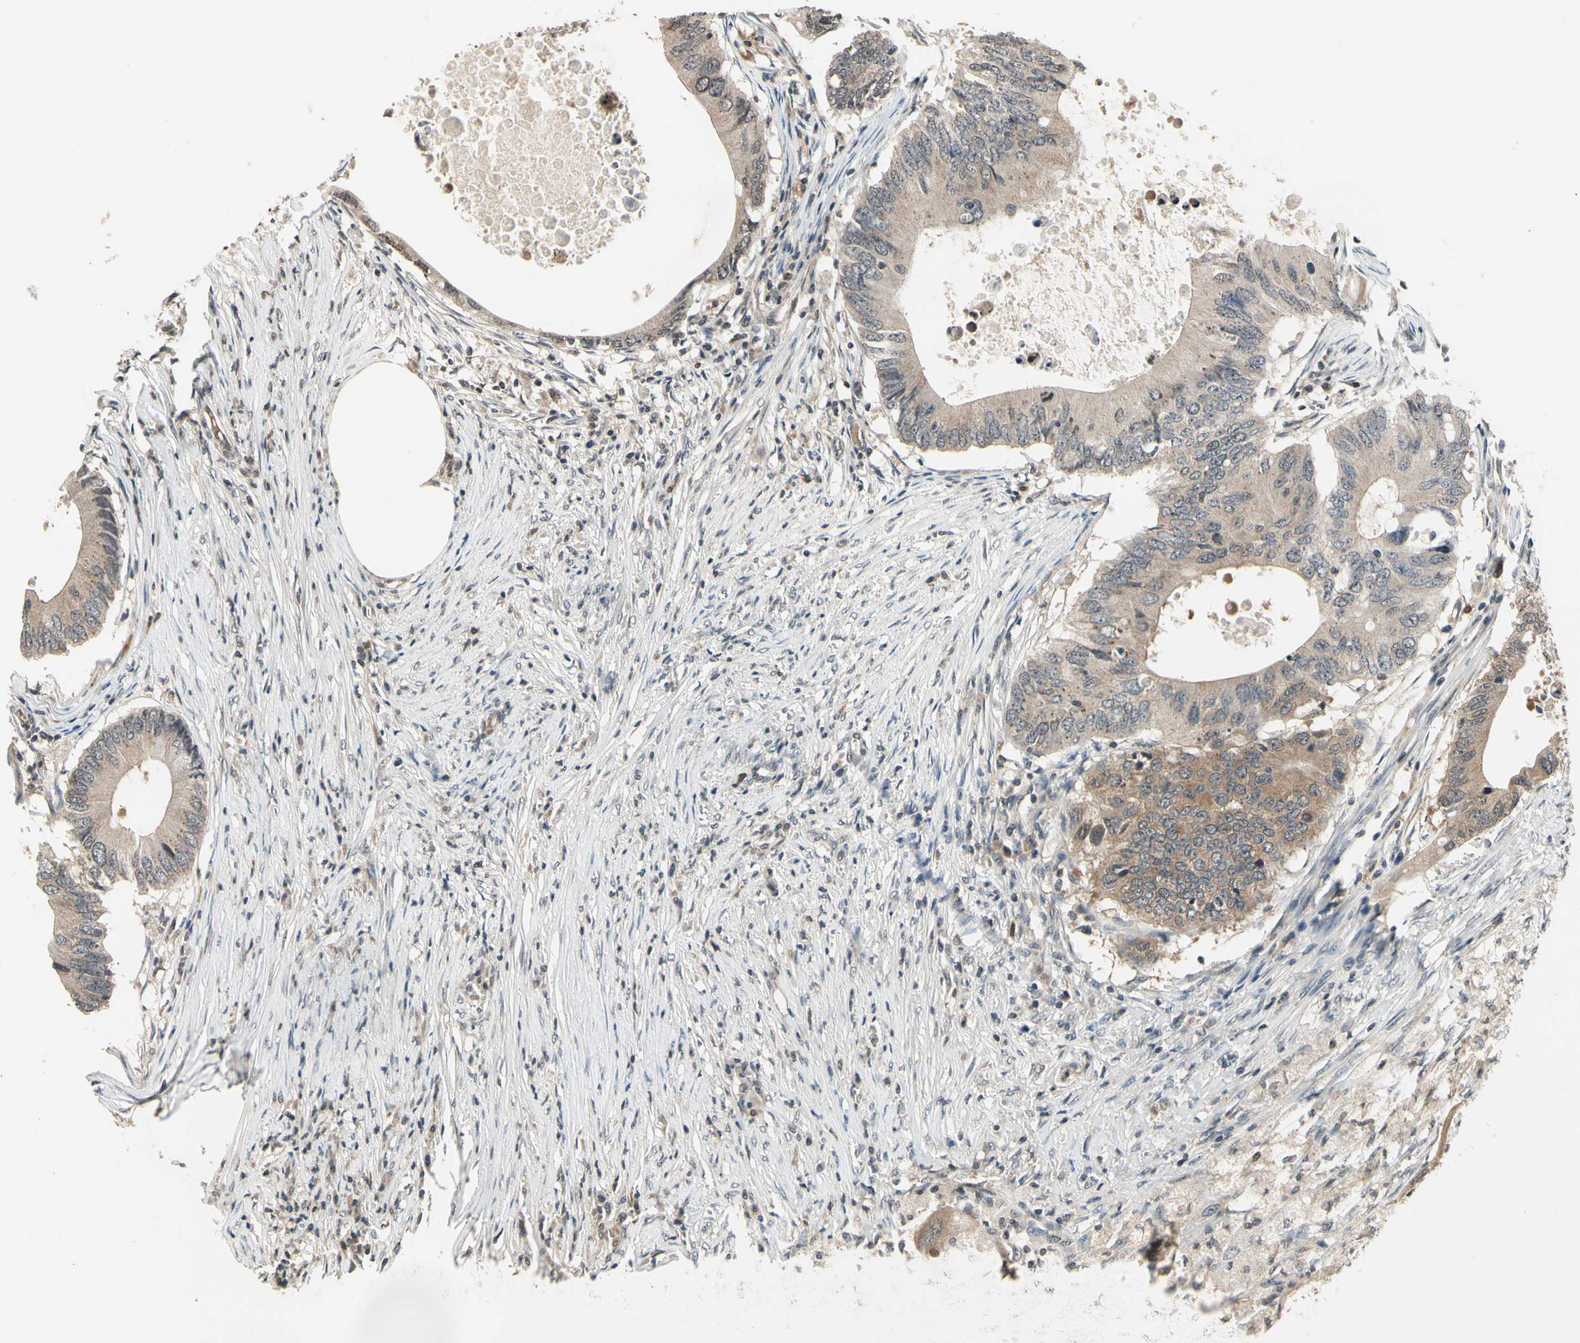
{"staining": {"intensity": "moderate", "quantity": ">75%", "location": "cytoplasmic/membranous"}, "tissue": "colorectal cancer", "cell_type": "Tumor cells", "image_type": "cancer", "snomed": [{"axis": "morphology", "description": "Adenocarcinoma, NOS"}, {"axis": "topography", "description": "Colon"}], "caption": "This photomicrograph displays colorectal cancer (adenocarcinoma) stained with immunohistochemistry (IHC) to label a protein in brown. The cytoplasmic/membranous of tumor cells show moderate positivity for the protein. Nuclei are counter-stained blue.", "gene": "GCLC", "patient": {"sex": "male", "age": 71}}